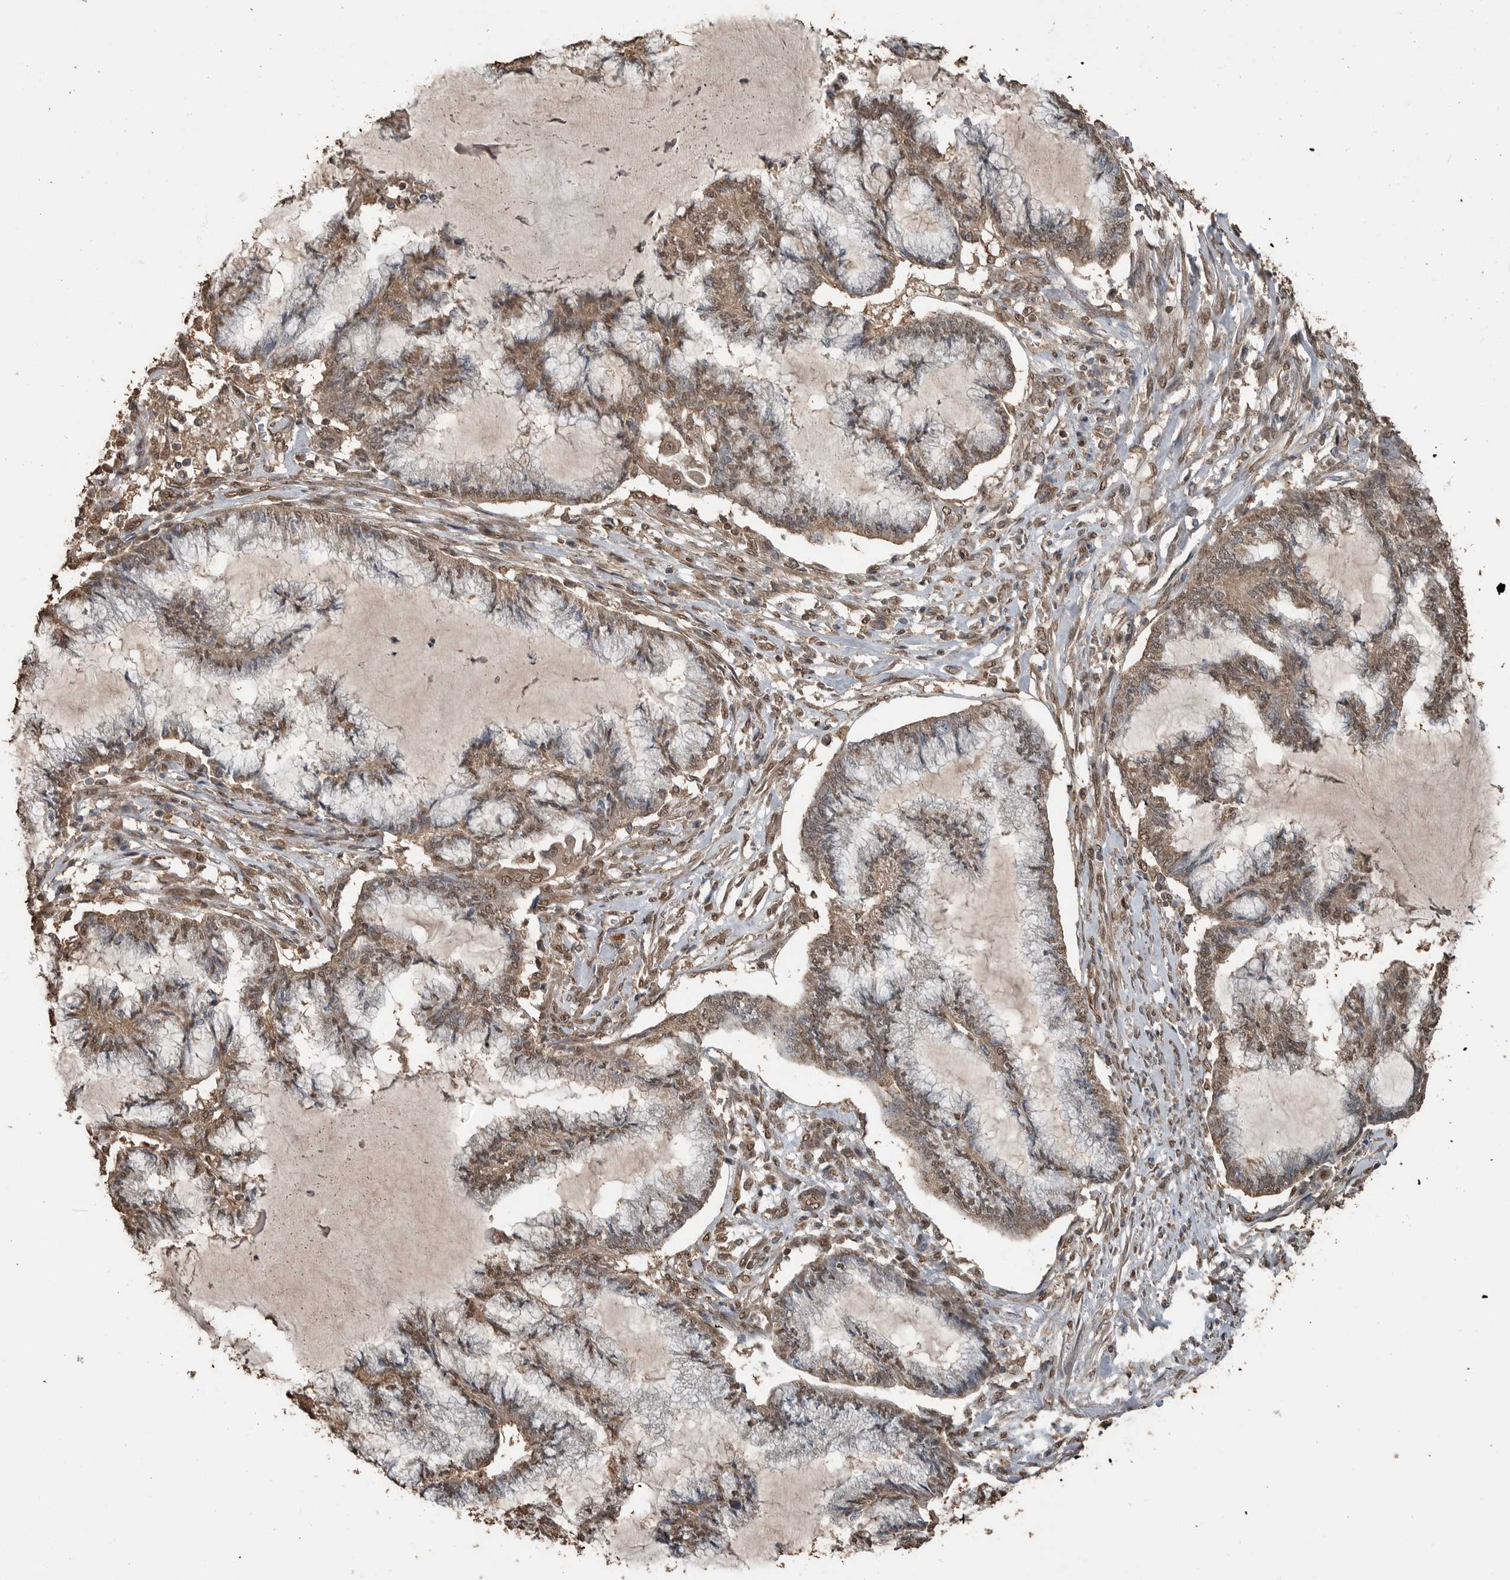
{"staining": {"intensity": "weak", "quantity": ">75%", "location": "cytoplasmic/membranous,nuclear"}, "tissue": "endometrial cancer", "cell_type": "Tumor cells", "image_type": "cancer", "snomed": [{"axis": "morphology", "description": "Adenocarcinoma, NOS"}, {"axis": "topography", "description": "Endometrium"}], "caption": "Adenocarcinoma (endometrial) stained for a protein (brown) demonstrates weak cytoplasmic/membranous and nuclear positive expression in approximately >75% of tumor cells.", "gene": "BLZF1", "patient": {"sex": "female", "age": 86}}